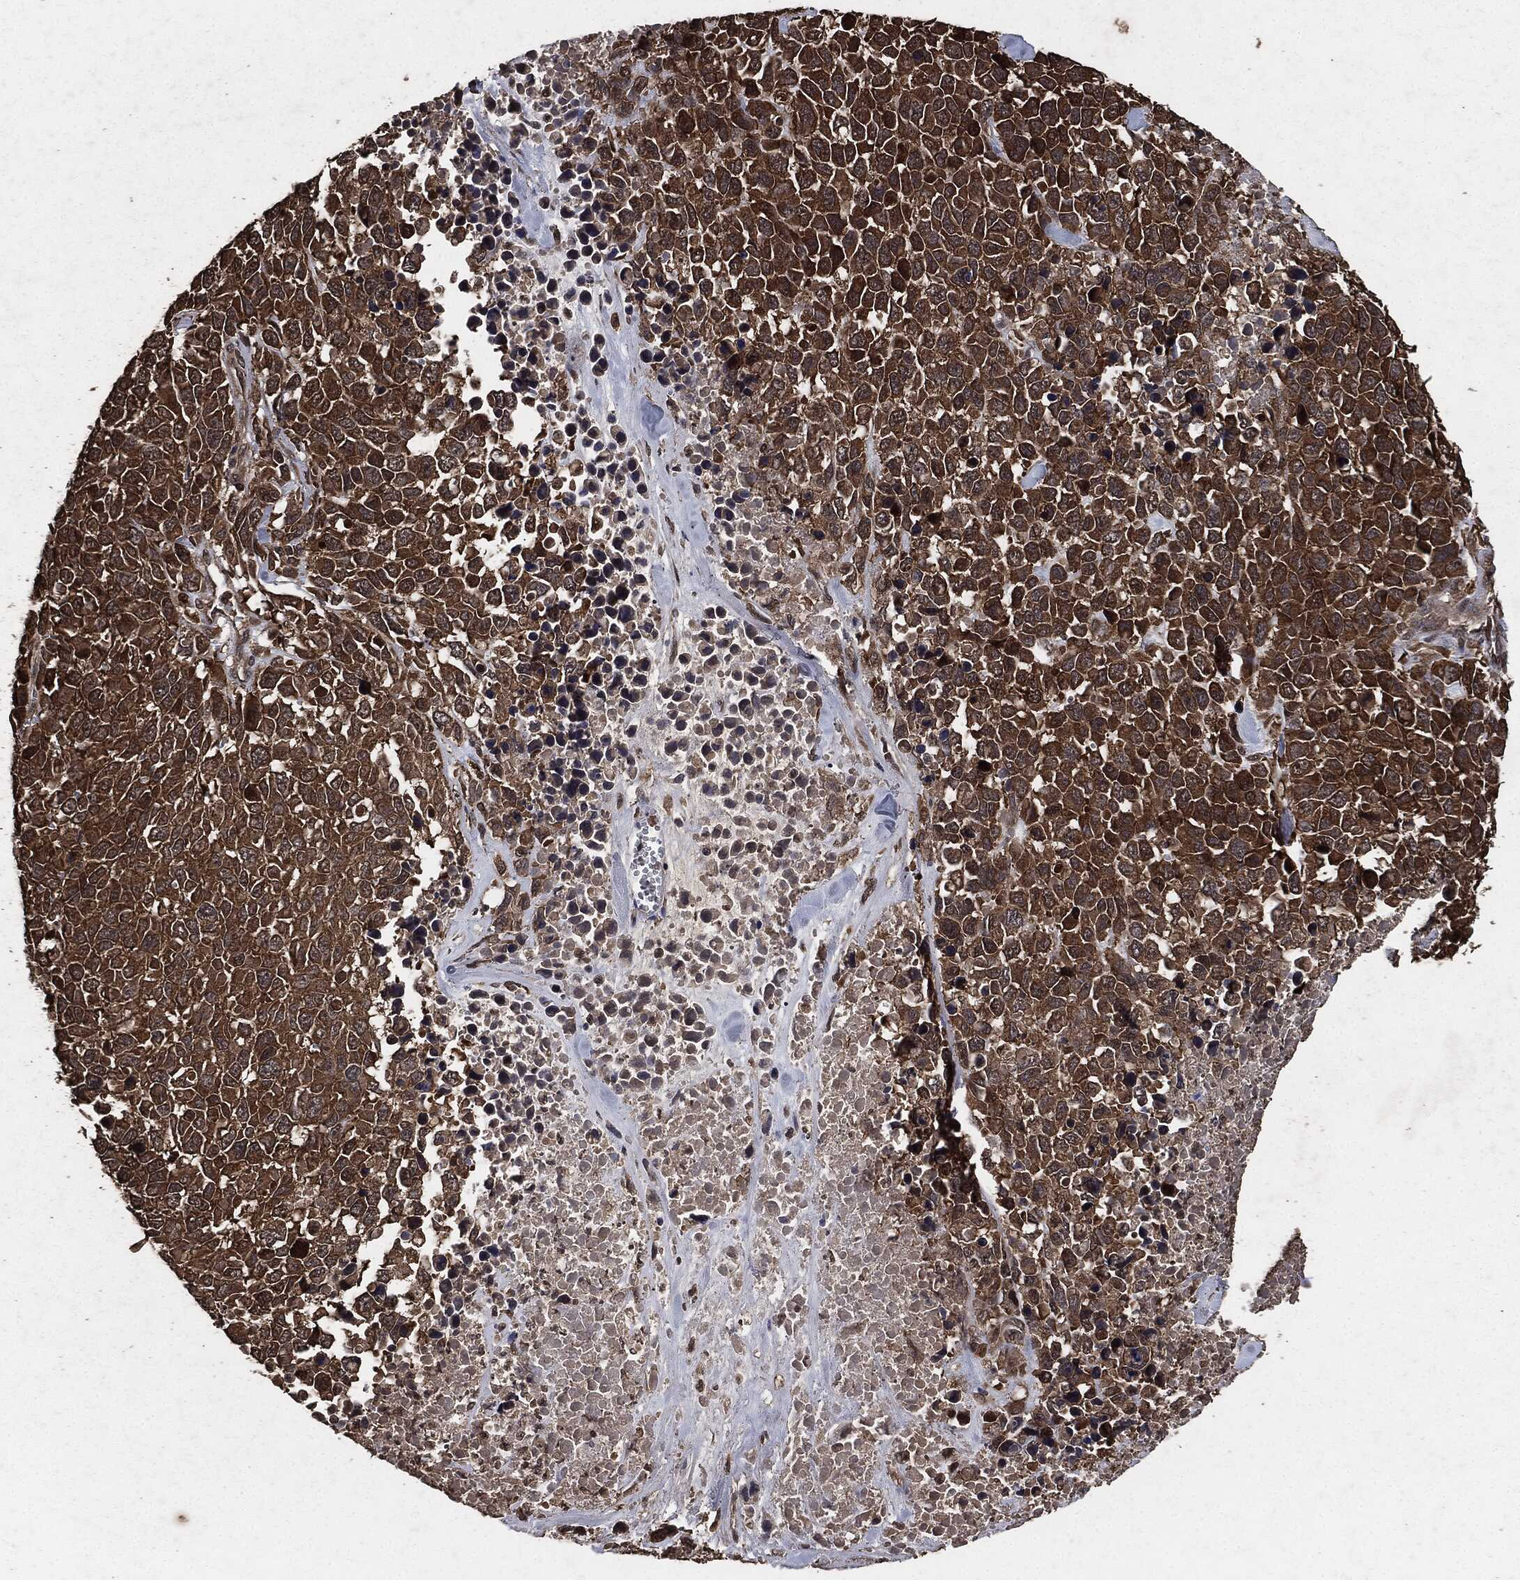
{"staining": {"intensity": "strong", "quantity": ">75%", "location": "cytoplasmic/membranous"}, "tissue": "melanoma", "cell_type": "Tumor cells", "image_type": "cancer", "snomed": [{"axis": "morphology", "description": "Malignant melanoma, Metastatic site"}, {"axis": "topography", "description": "Skin"}], "caption": "Immunohistochemical staining of melanoma reveals high levels of strong cytoplasmic/membranous protein expression in about >75% of tumor cells. The protein of interest is stained brown, and the nuclei are stained in blue (DAB (3,3'-diaminobenzidine) IHC with brightfield microscopy, high magnification).", "gene": "AKT1S1", "patient": {"sex": "male", "age": 84}}